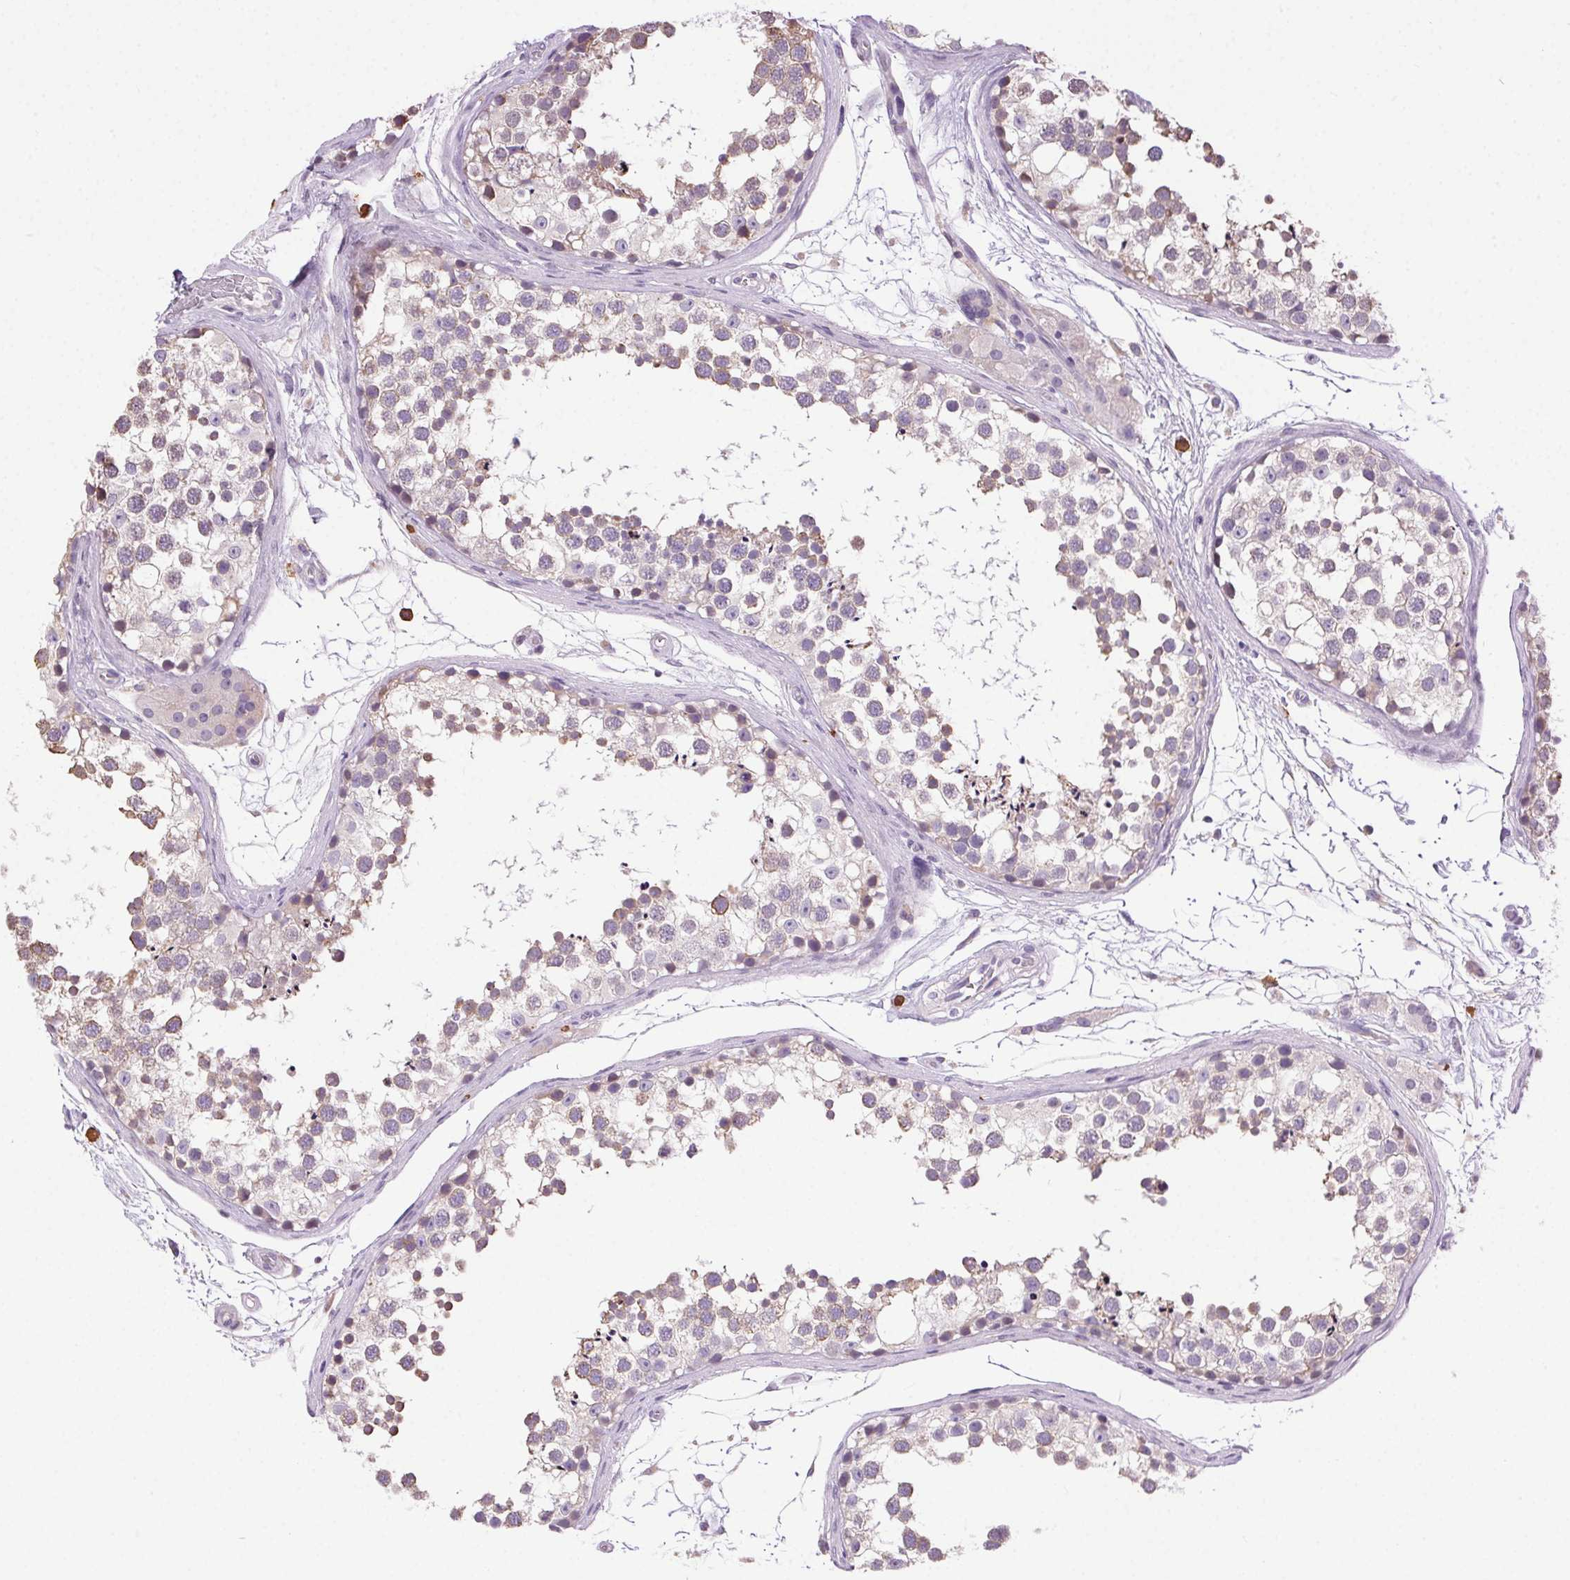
{"staining": {"intensity": "weak", "quantity": "<25%", "location": "cytoplasmic/membranous"}, "tissue": "testis", "cell_type": "Cells in seminiferous ducts", "image_type": "normal", "snomed": [{"axis": "morphology", "description": "Normal tissue, NOS"}, {"axis": "morphology", "description": "Seminoma, NOS"}, {"axis": "topography", "description": "Testis"}], "caption": "This image is of normal testis stained with immunohistochemistry (IHC) to label a protein in brown with the nuclei are counter-stained blue. There is no staining in cells in seminiferous ducts.", "gene": "SNX31", "patient": {"sex": "male", "age": 65}}